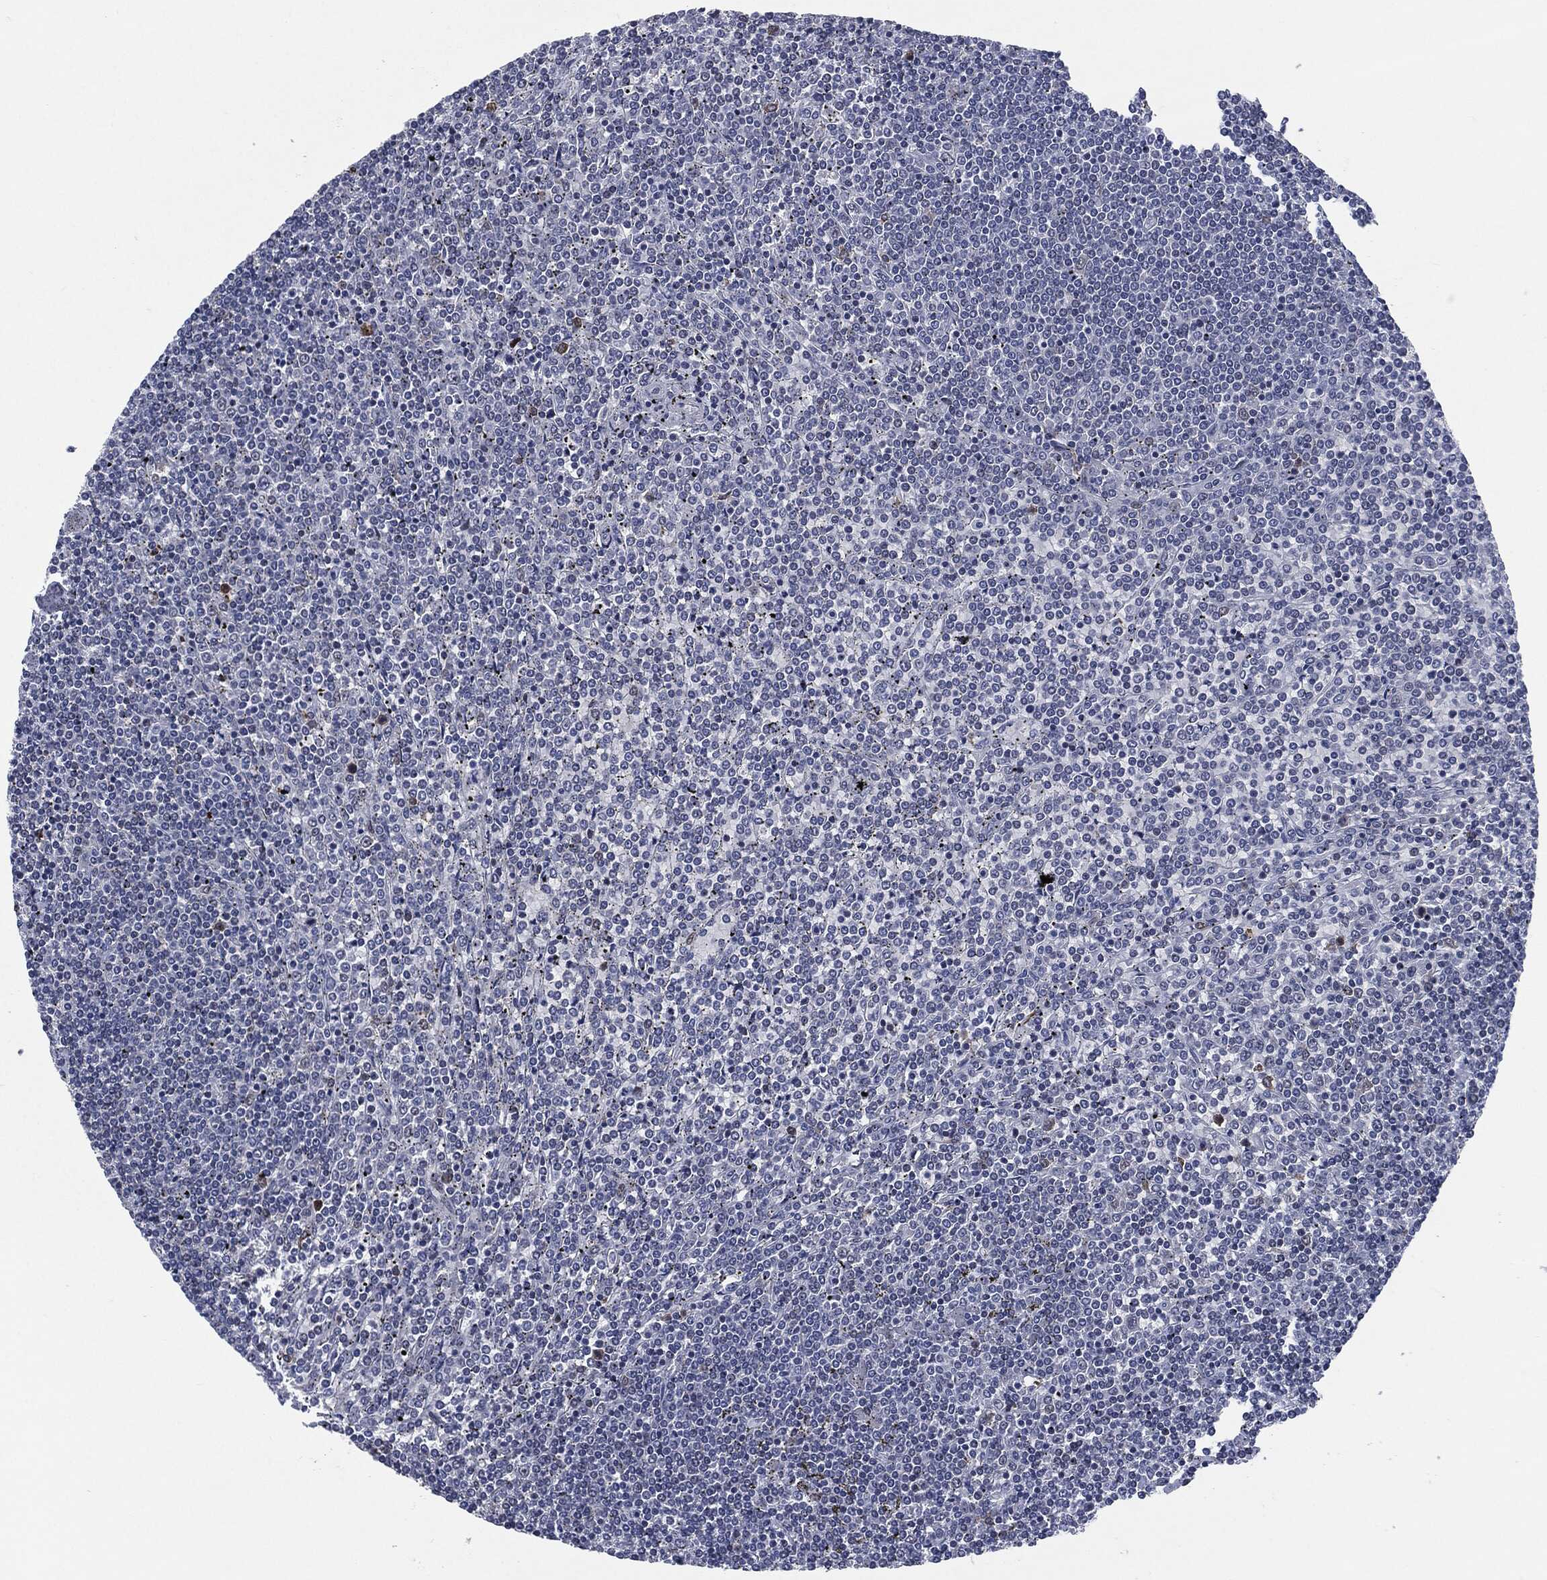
{"staining": {"intensity": "negative", "quantity": "none", "location": "none"}, "tissue": "lymphoma", "cell_type": "Tumor cells", "image_type": "cancer", "snomed": [{"axis": "morphology", "description": "Malignant lymphoma, non-Hodgkin's type, Low grade"}, {"axis": "topography", "description": "Spleen"}], "caption": "Malignant lymphoma, non-Hodgkin's type (low-grade) stained for a protein using IHC reveals no staining tumor cells.", "gene": "AKT2", "patient": {"sex": "female", "age": 19}}